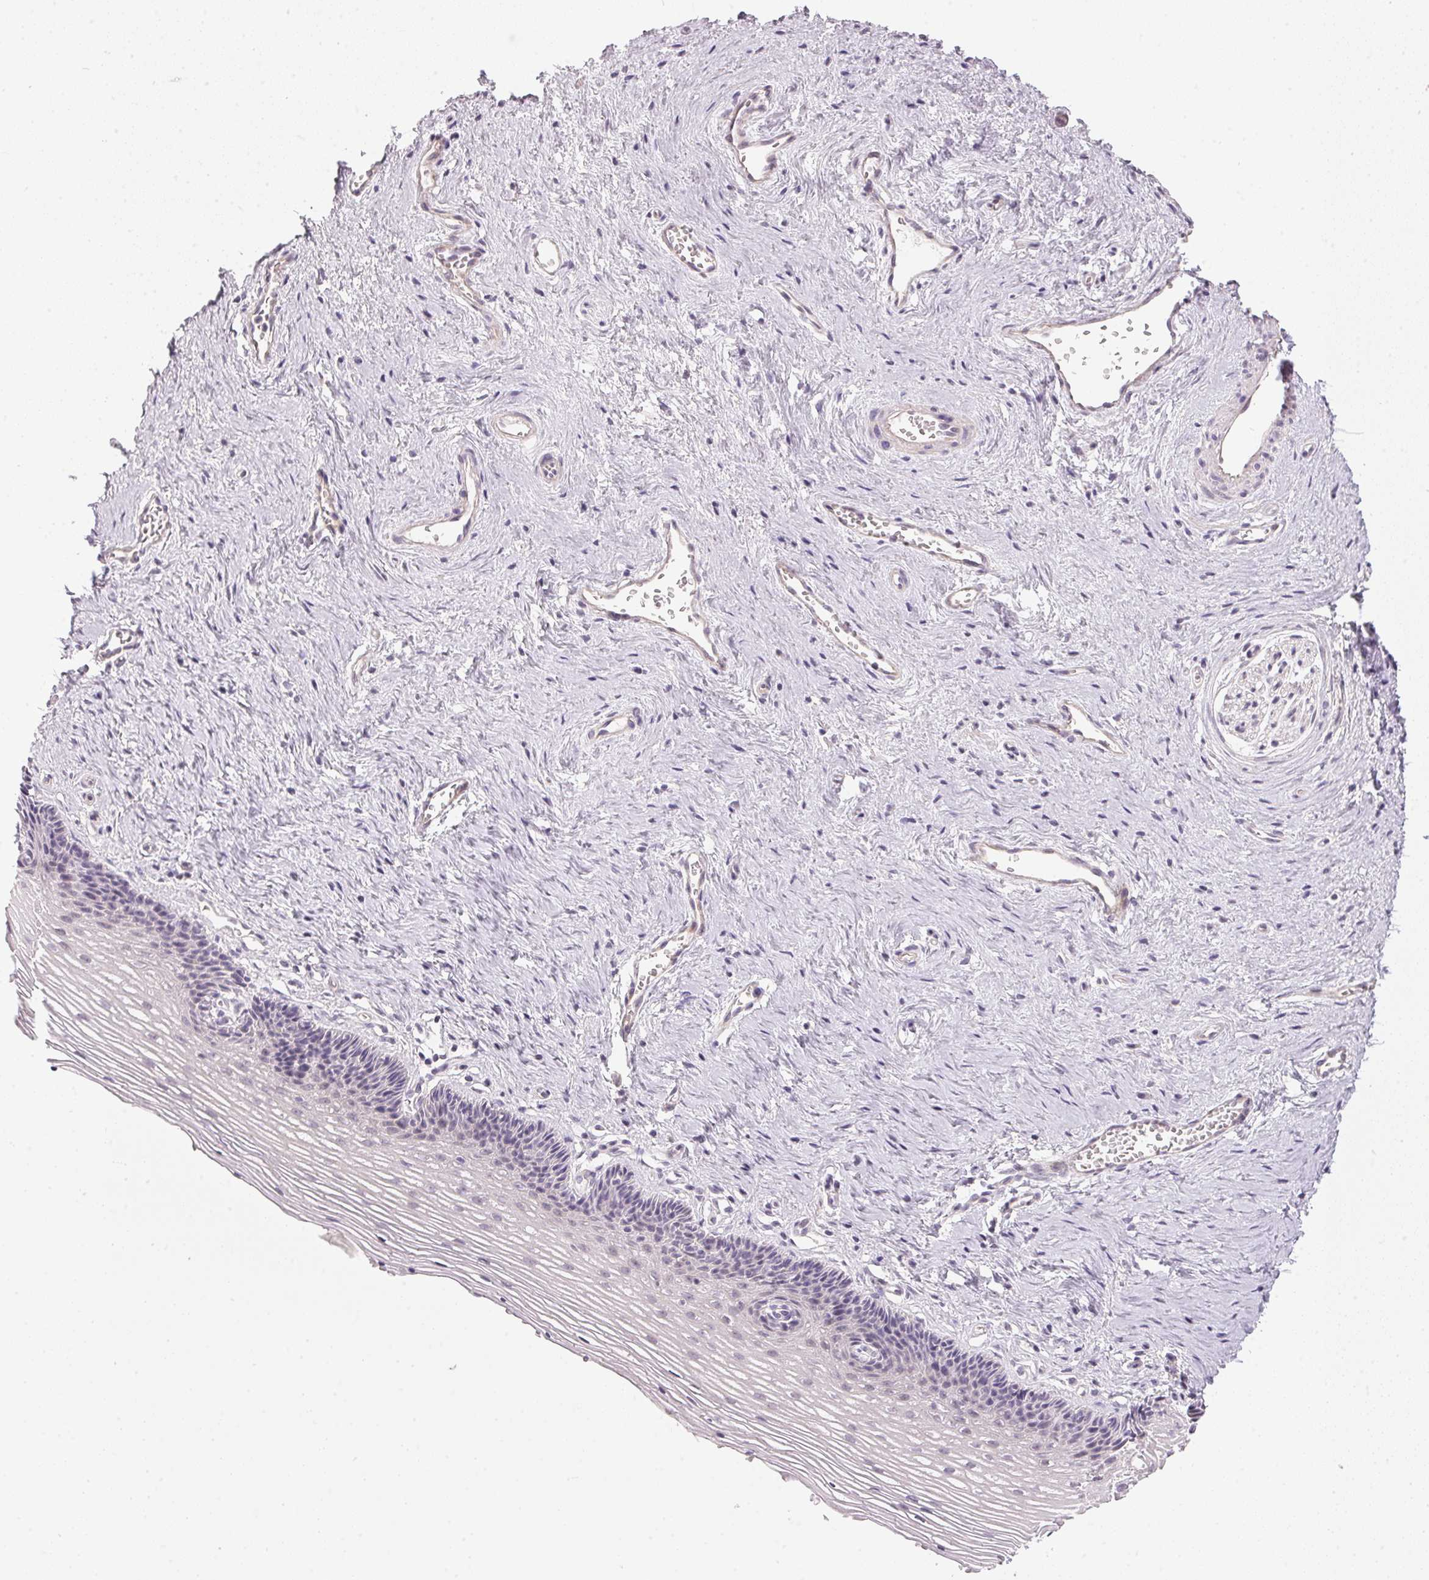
{"staining": {"intensity": "weak", "quantity": "<25%", "location": "nuclear"}, "tissue": "vagina", "cell_type": "Squamous epithelial cells", "image_type": "normal", "snomed": [{"axis": "morphology", "description": "Normal tissue, NOS"}, {"axis": "topography", "description": "Vagina"}, {"axis": "topography", "description": "Cervix"}], "caption": "A histopathology image of vagina stained for a protein reveals no brown staining in squamous epithelial cells.", "gene": "GDAP1L1", "patient": {"sex": "female", "age": 37}}